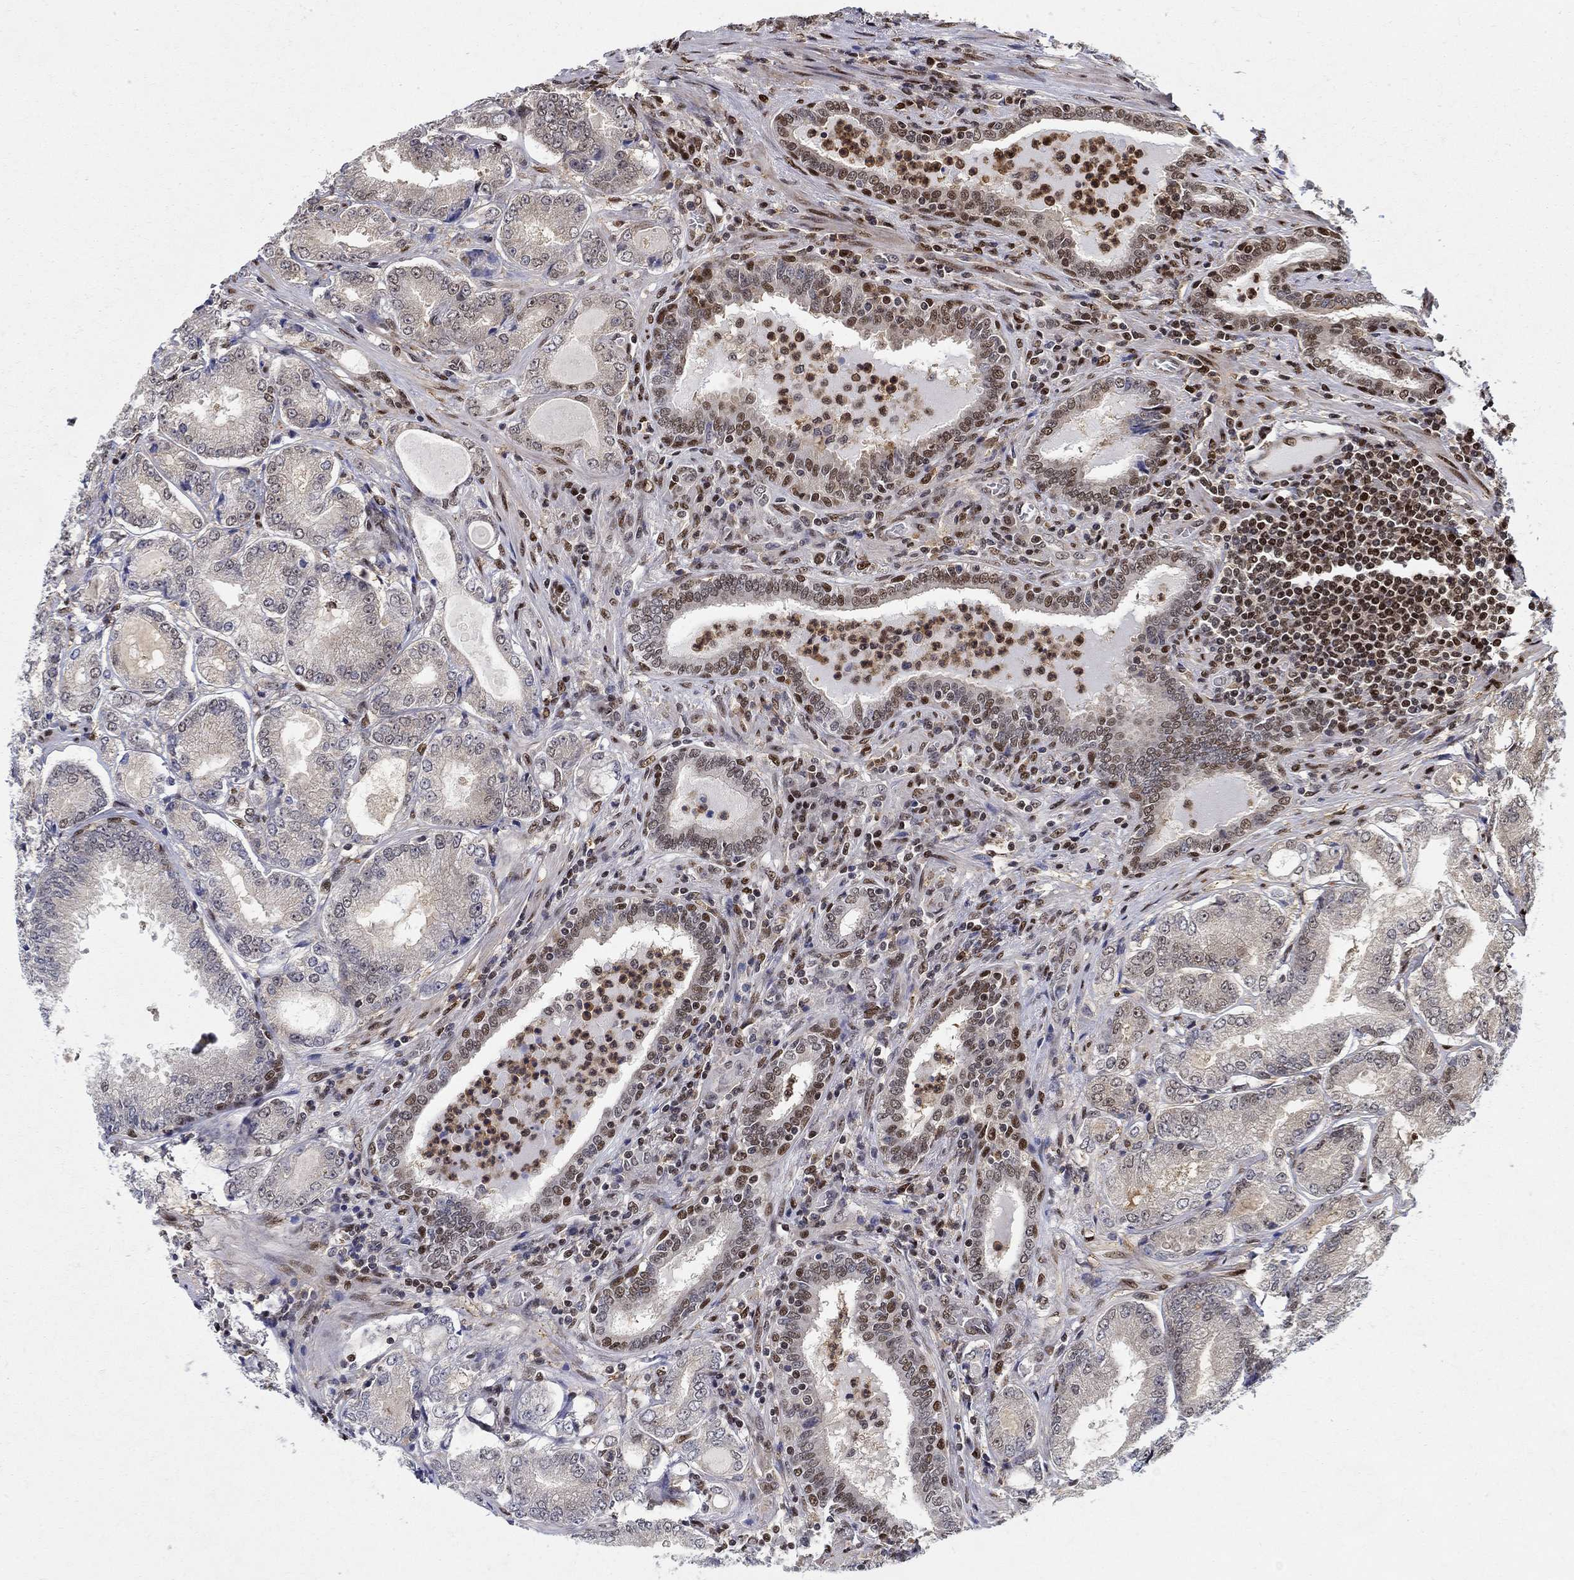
{"staining": {"intensity": "moderate", "quantity": "<25%", "location": "nuclear"}, "tissue": "prostate cancer", "cell_type": "Tumor cells", "image_type": "cancer", "snomed": [{"axis": "morphology", "description": "Adenocarcinoma, NOS"}, {"axis": "topography", "description": "Prostate"}], "caption": "Immunohistochemistry (IHC) (DAB) staining of prostate cancer (adenocarcinoma) reveals moderate nuclear protein expression in about <25% of tumor cells.", "gene": "ZNF594", "patient": {"sex": "male", "age": 65}}